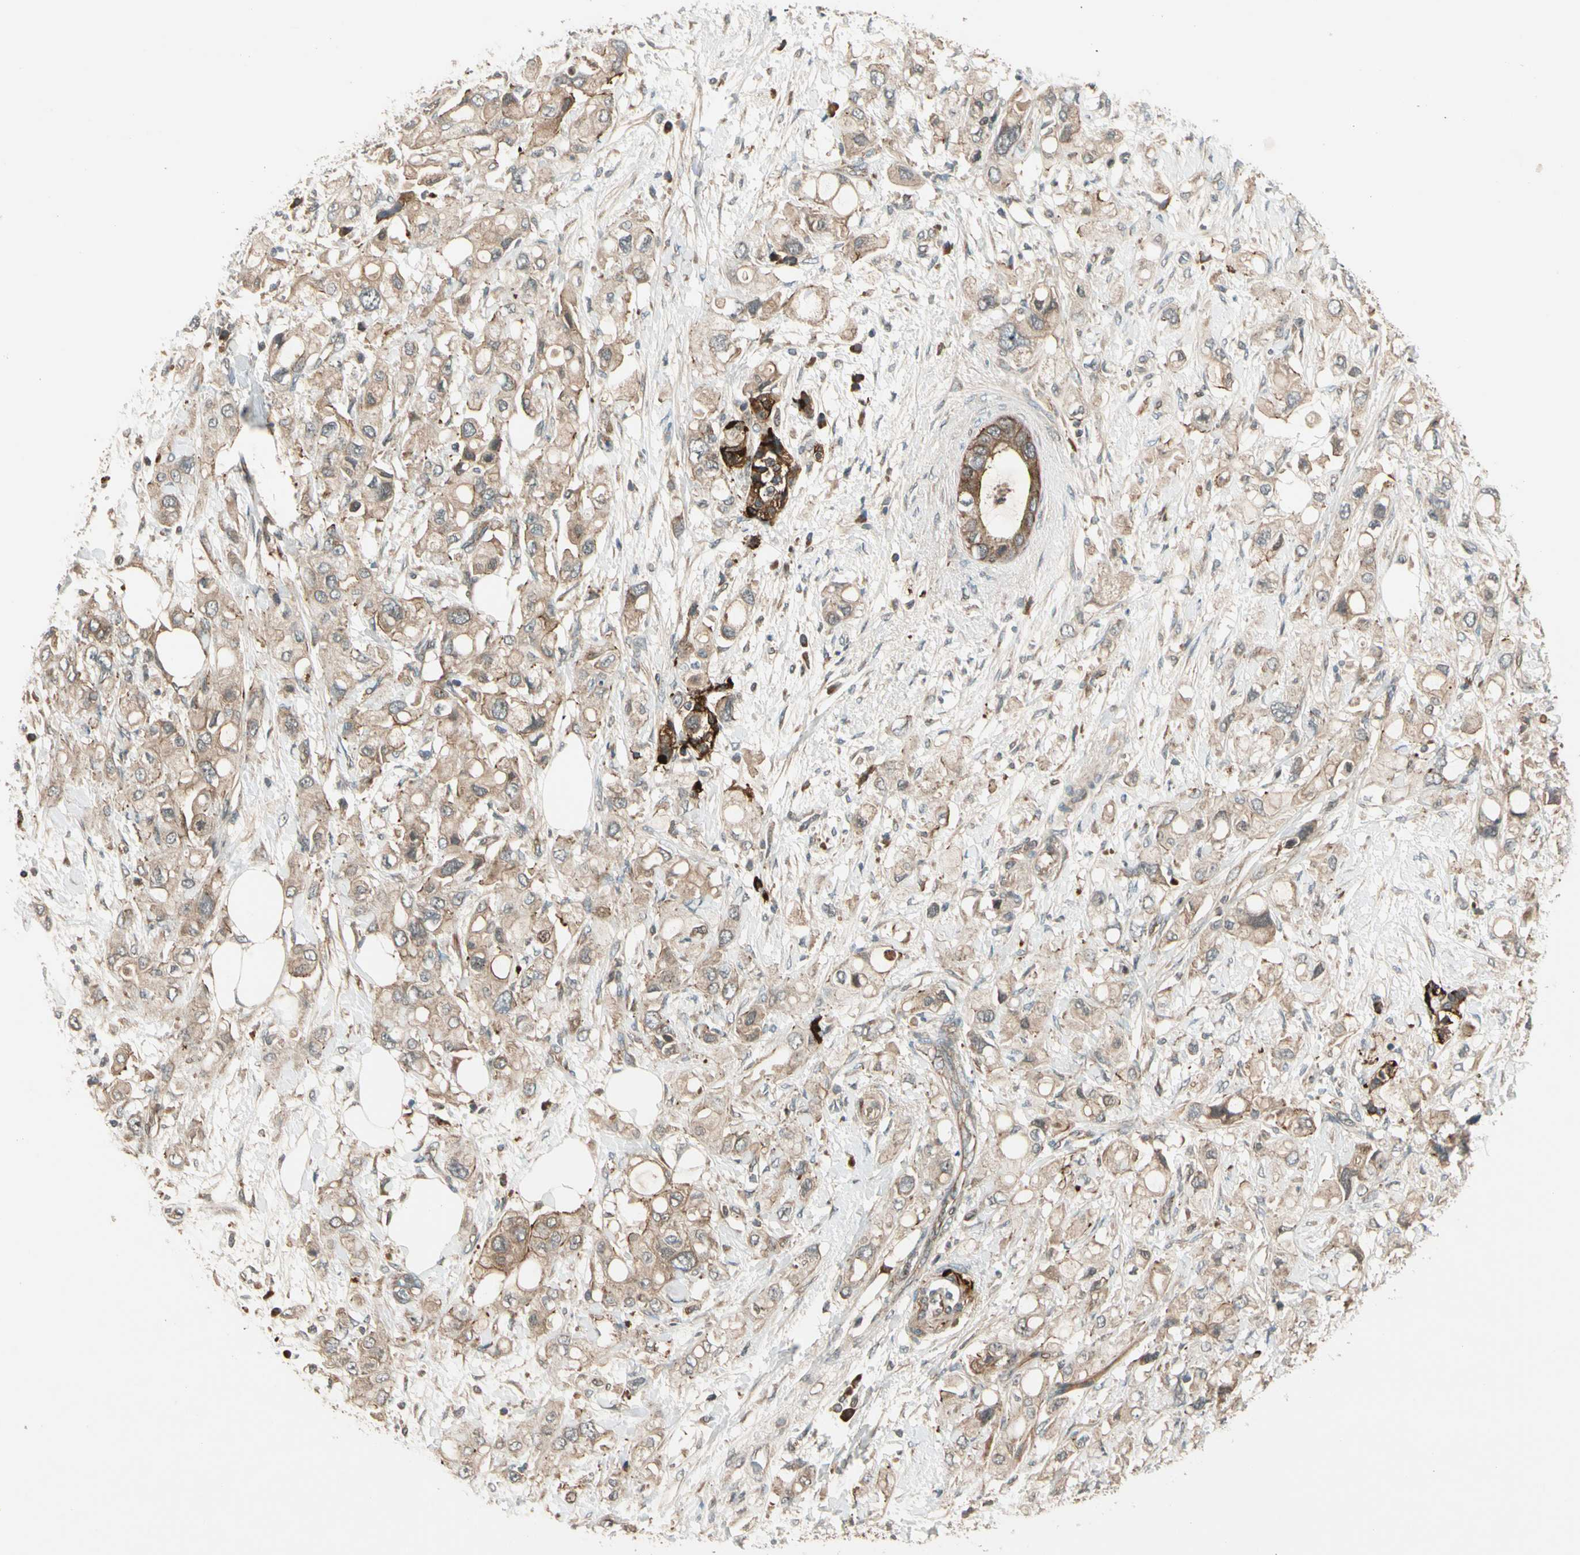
{"staining": {"intensity": "moderate", "quantity": ">75%", "location": "cytoplasmic/membranous"}, "tissue": "pancreatic cancer", "cell_type": "Tumor cells", "image_type": "cancer", "snomed": [{"axis": "morphology", "description": "Adenocarcinoma, NOS"}, {"axis": "topography", "description": "Pancreas"}], "caption": "Protein staining reveals moderate cytoplasmic/membranous expression in approximately >75% of tumor cells in pancreatic cancer (adenocarcinoma).", "gene": "ACVR1C", "patient": {"sex": "female", "age": 56}}